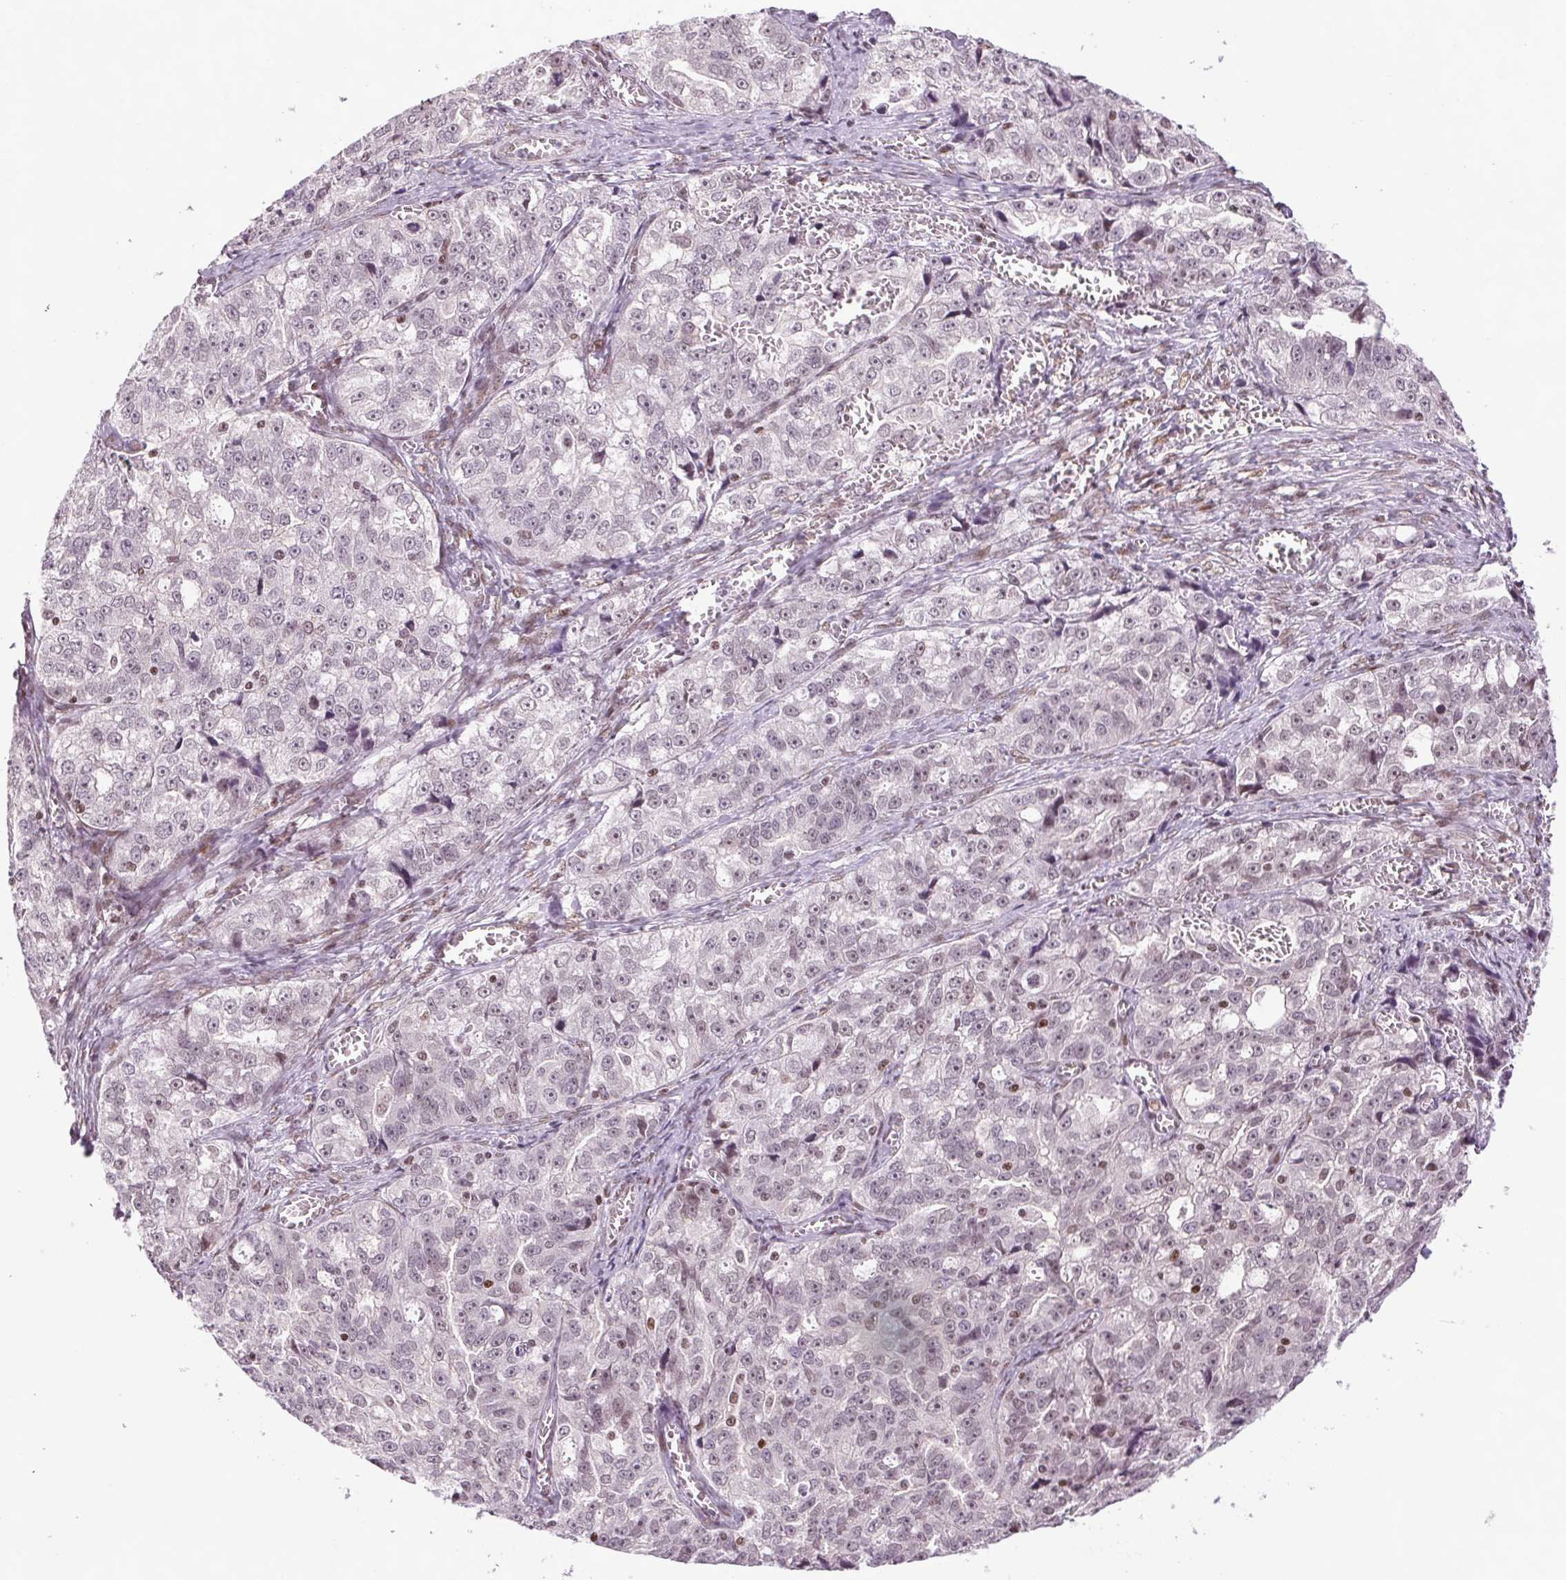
{"staining": {"intensity": "weak", "quantity": "<25%", "location": "nuclear"}, "tissue": "endometrial cancer", "cell_type": "Tumor cells", "image_type": "cancer", "snomed": [{"axis": "morphology", "description": "Adenocarcinoma, NOS"}, {"axis": "topography", "description": "Endometrium"}], "caption": "Immunohistochemical staining of endometrial adenocarcinoma displays no significant staining in tumor cells.", "gene": "XPC", "patient": {"sex": "female", "age": 82}}